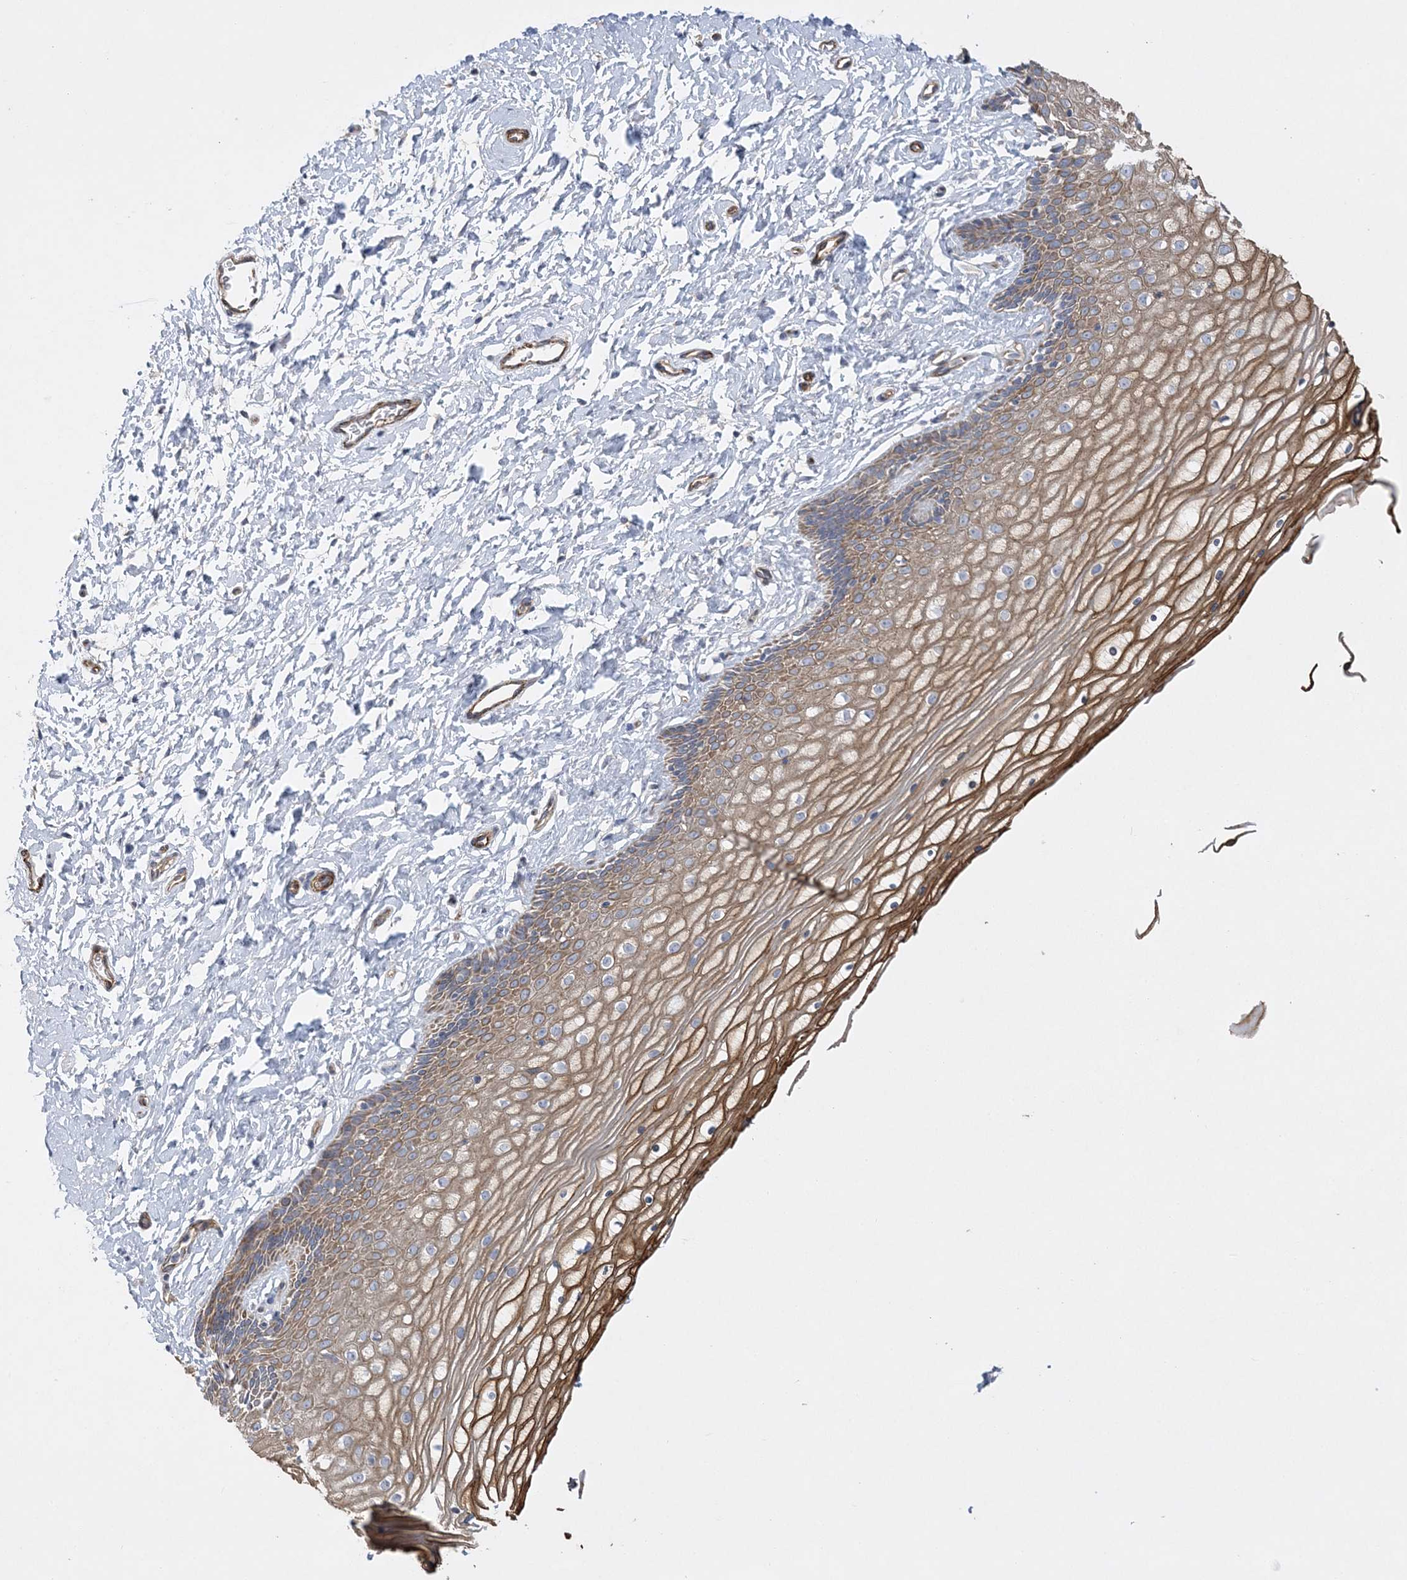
{"staining": {"intensity": "moderate", "quantity": ">75%", "location": "cytoplasmic/membranous"}, "tissue": "vagina", "cell_type": "Squamous epithelial cells", "image_type": "normal", "snomed": [{"axis": "morphology", "description": "Normal tissue, NOS"}, {"axis": "topography", "description": "Vagina"}, {"axis": "topography", "description": "Cervix"}], "caption": "IHC of unremarkable human vagina displays medium levels of moderate cytoplasmic/membranous staining in approximately >75% of squamous epithelial cells.", "gene": "ARSJ", "patient": {"sex": "female", "age": 40}}